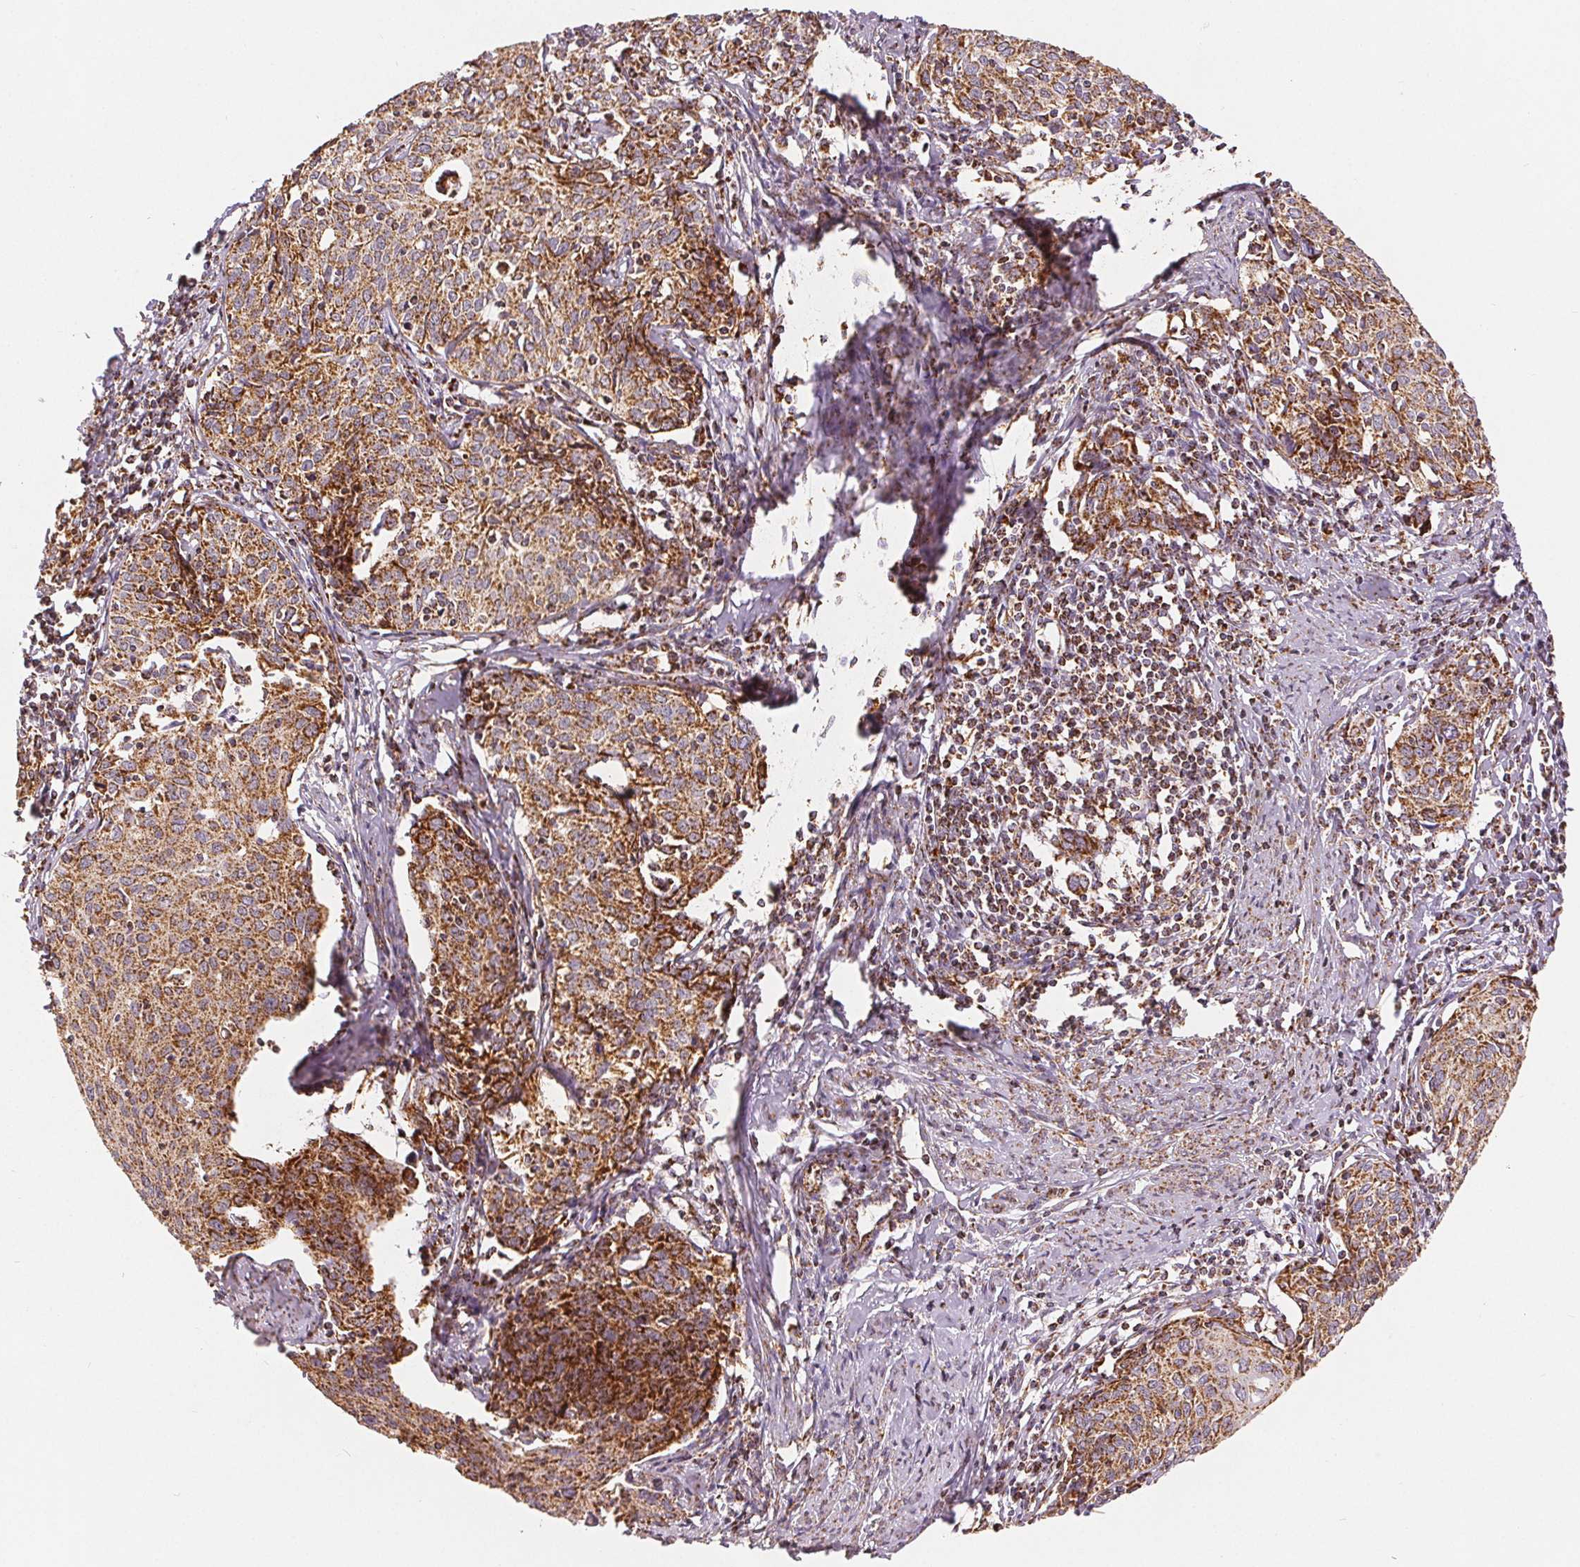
{"staining": {"intensity": "strong", "quantity": ">75%", "location": "cytoplasmic/membranous"}, "tissue": "cervical cancer", "cell_type": "Tumor cells", "image_type": "cancer", "snomed": [{"axis": "morphology", "description": "Squamous cell carcinoma, NOS"}, {"axis": "topography", "description": "Cervix"}], "caption": "Protein expression analysis of cervical cancer exhibits strong cytoplasmic/membranous staining in approximately >75% of tumor cells. (Brightfield microscopy of DAB IHC at high magnification).", "gene": "SDHB", "patient": {"sex": "female", "age": 62}}